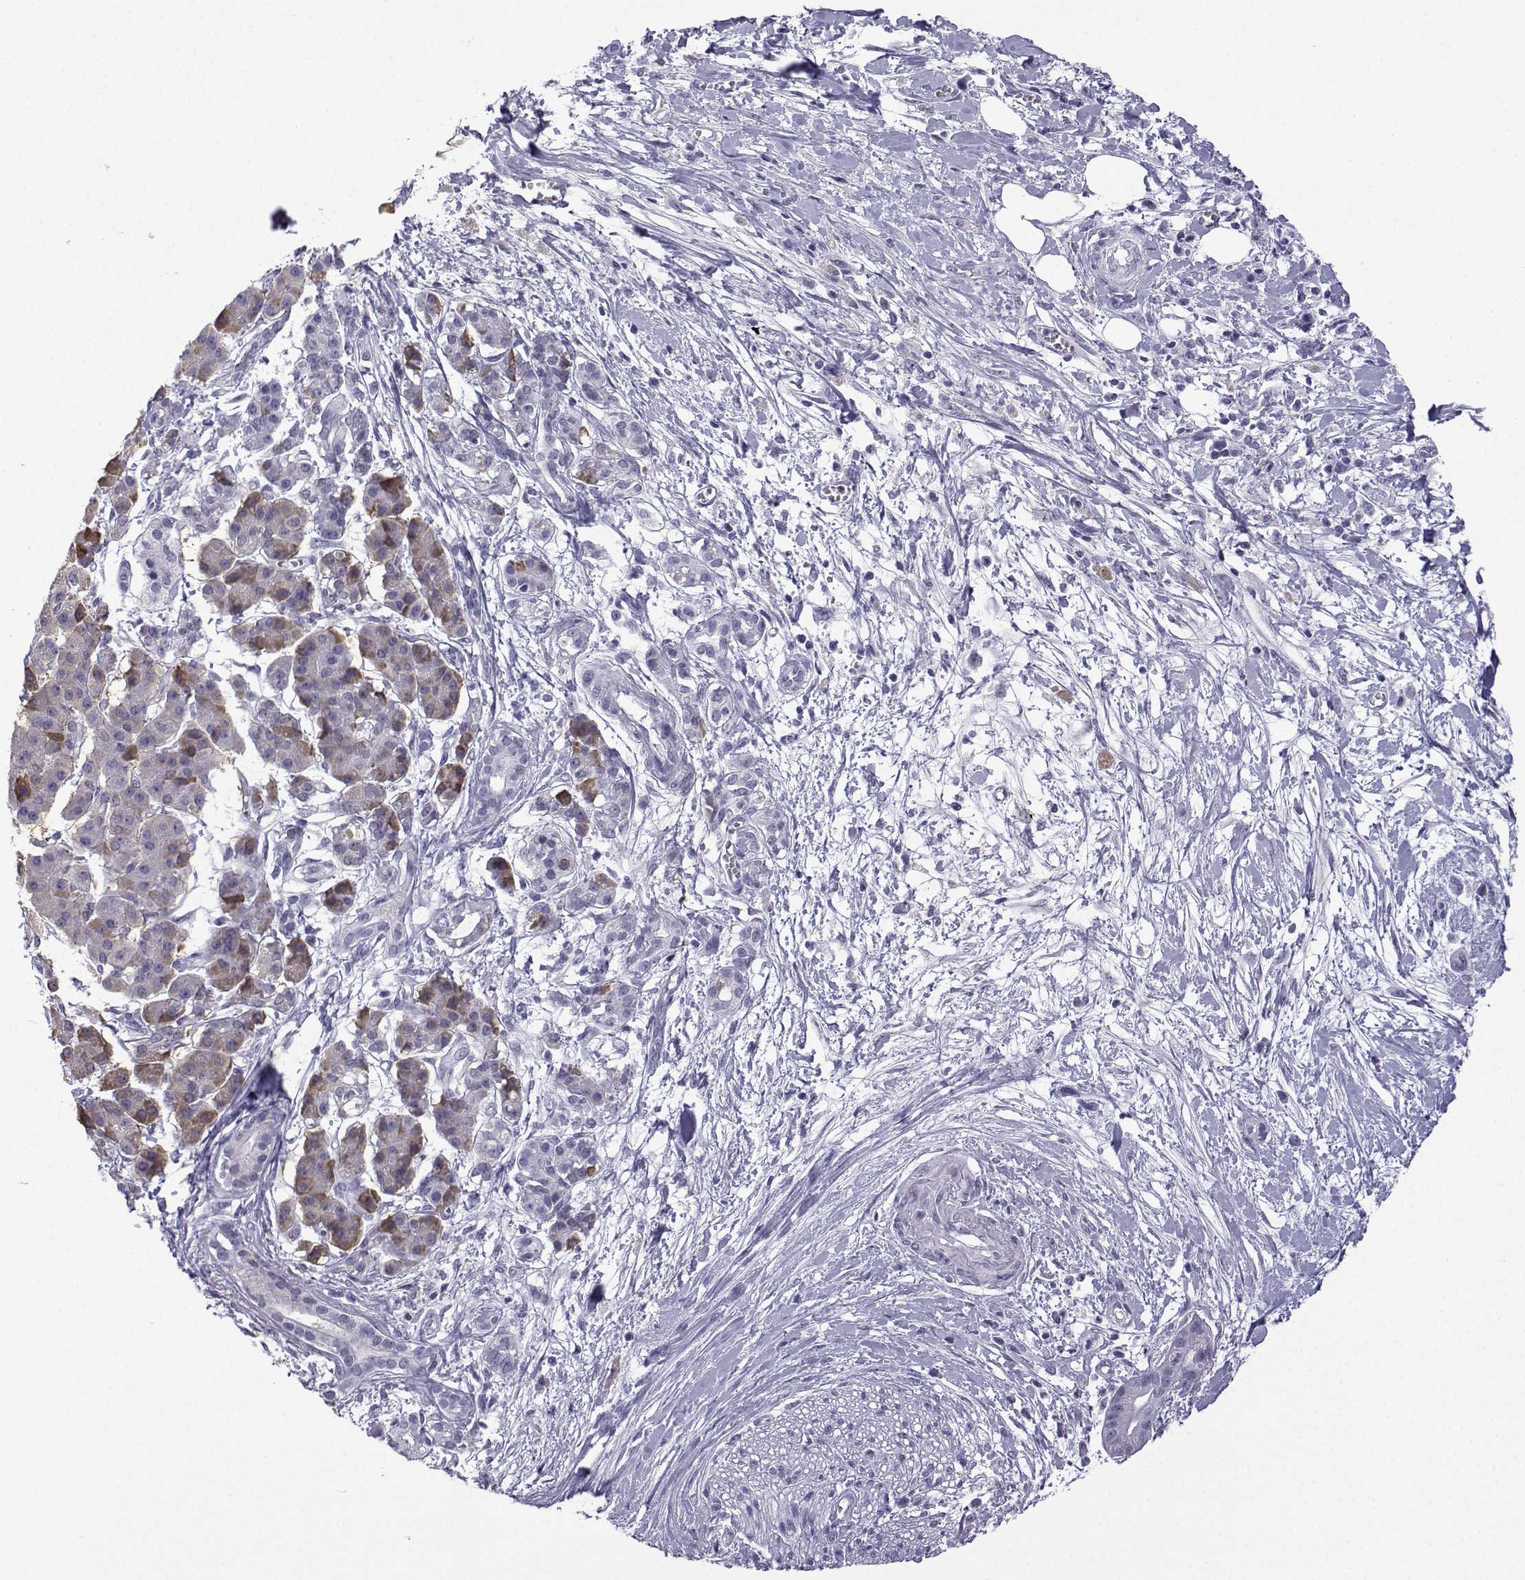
{"staining": {"intensity": "negative", "quantity": "none", "location": "none"}, "tissue": "pancreatic cancer", "cell_type": "Tumor cells", "image_type": "cancer", "snomed": [{"axis": "morphology", "description": "Normal tissue, NOS"}, {"axis": "morphology", "description": "Adenocarcinoma, NOS"}, {"axis": "topography", "description": "Lymph node"}, {"axis": "topography", "description": "Pancreas"}], "caption": "Pancreatic adenocarcinoma stained for a protein using immunohistochemistry (IHC) exhibits no staining tumor cells.", "gene": "MRGBP", "patient": {"sex": "female", "age": 58}}